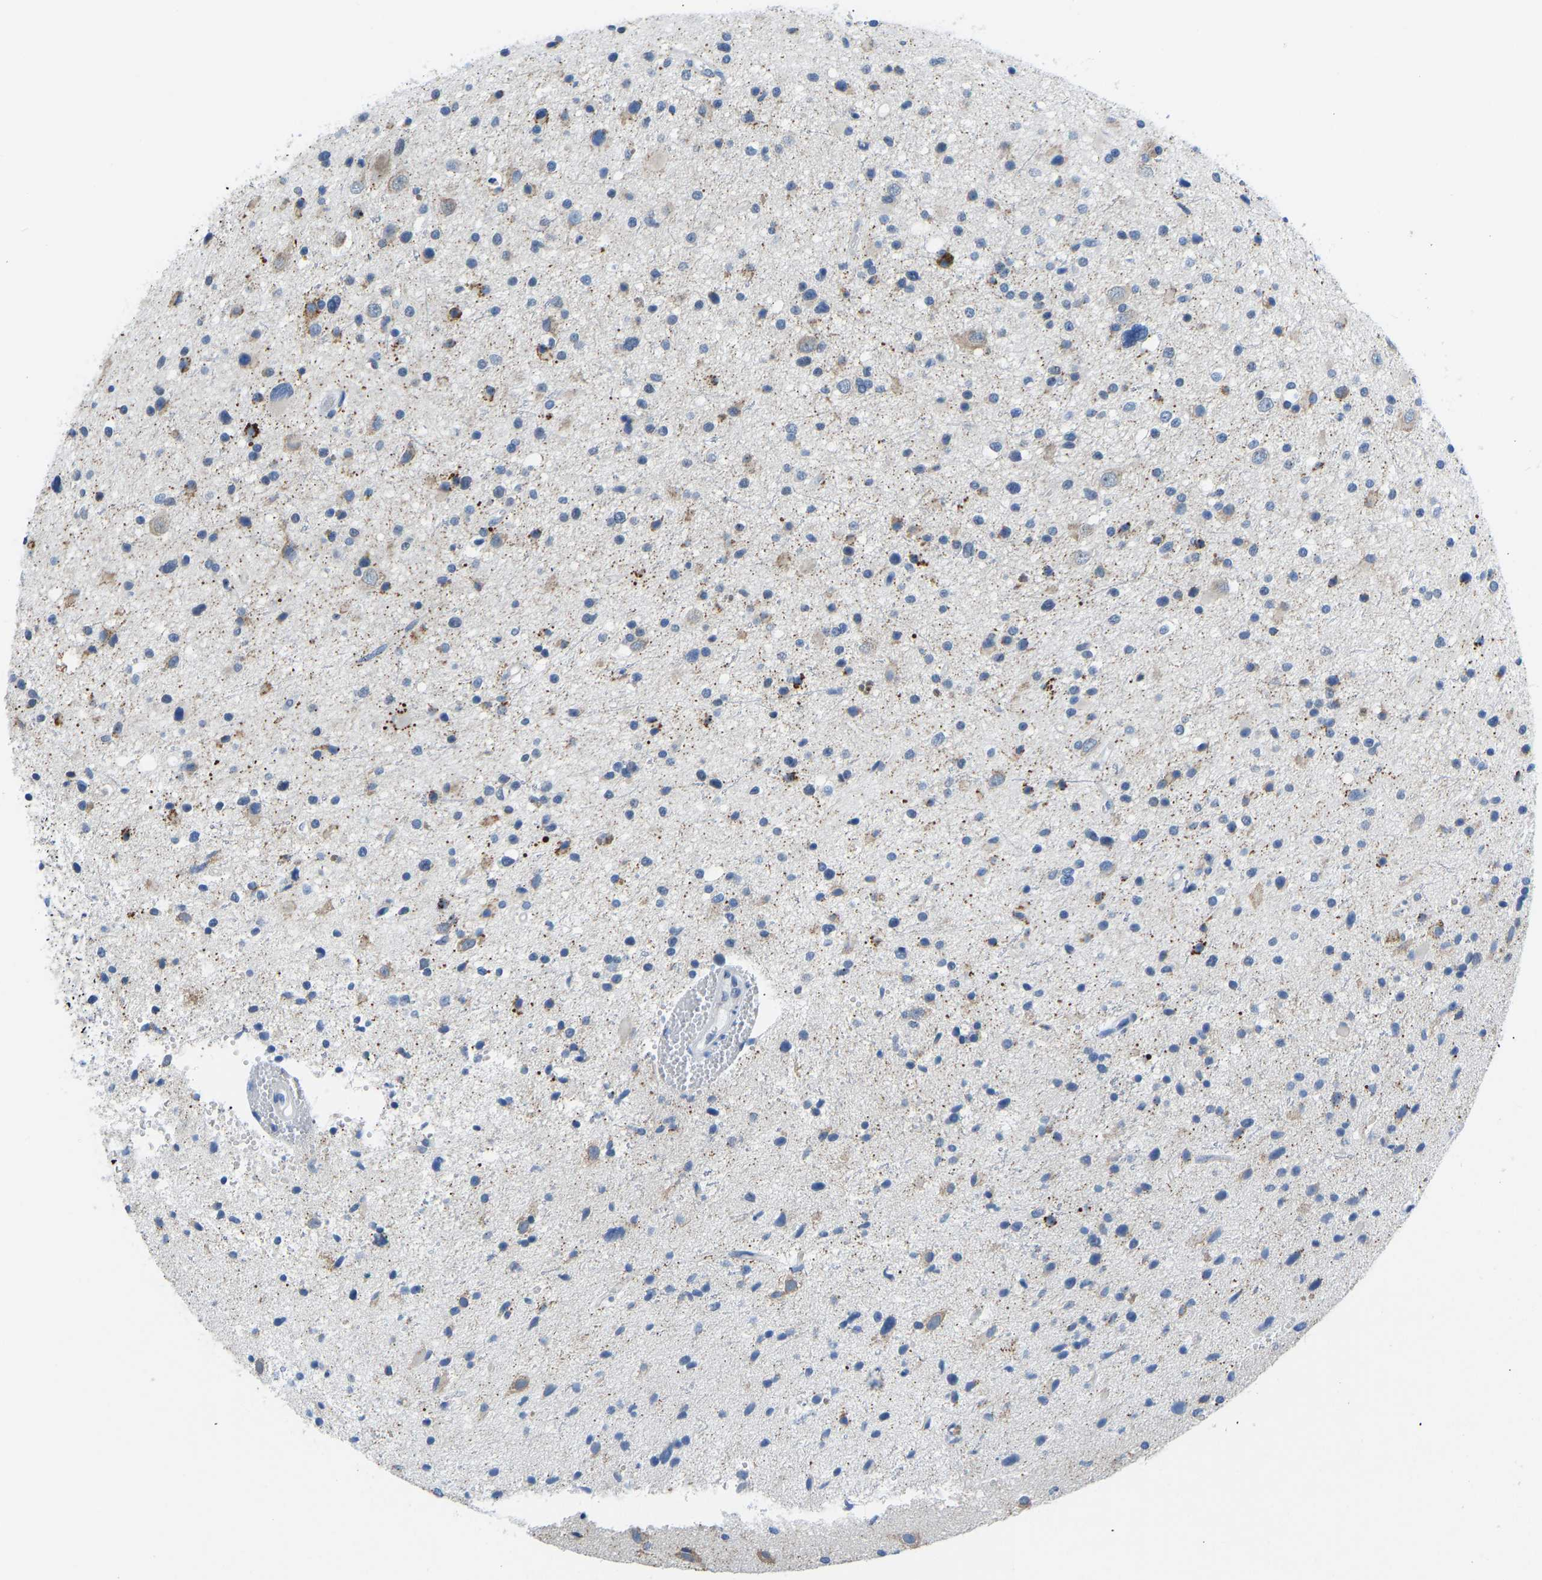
{"staining": {"intensity": "moderate", "quantity": "<25%", "location": "cytoplasmic/membranous"}, "tissue": "glioma", "cell_type": "Tumor cells", "image_type": "cancer", "snomed": [{"axis": "morphology", "description": "Glioma, malignant, High grade"}, {"axis": "topography", "description": "Brain"}], "caption": "Glioma stained with a protein marker exhibits moderate staining in tumor cells.", "gene": "VRK1", "patient": {"sex": "male", "age": 33}}